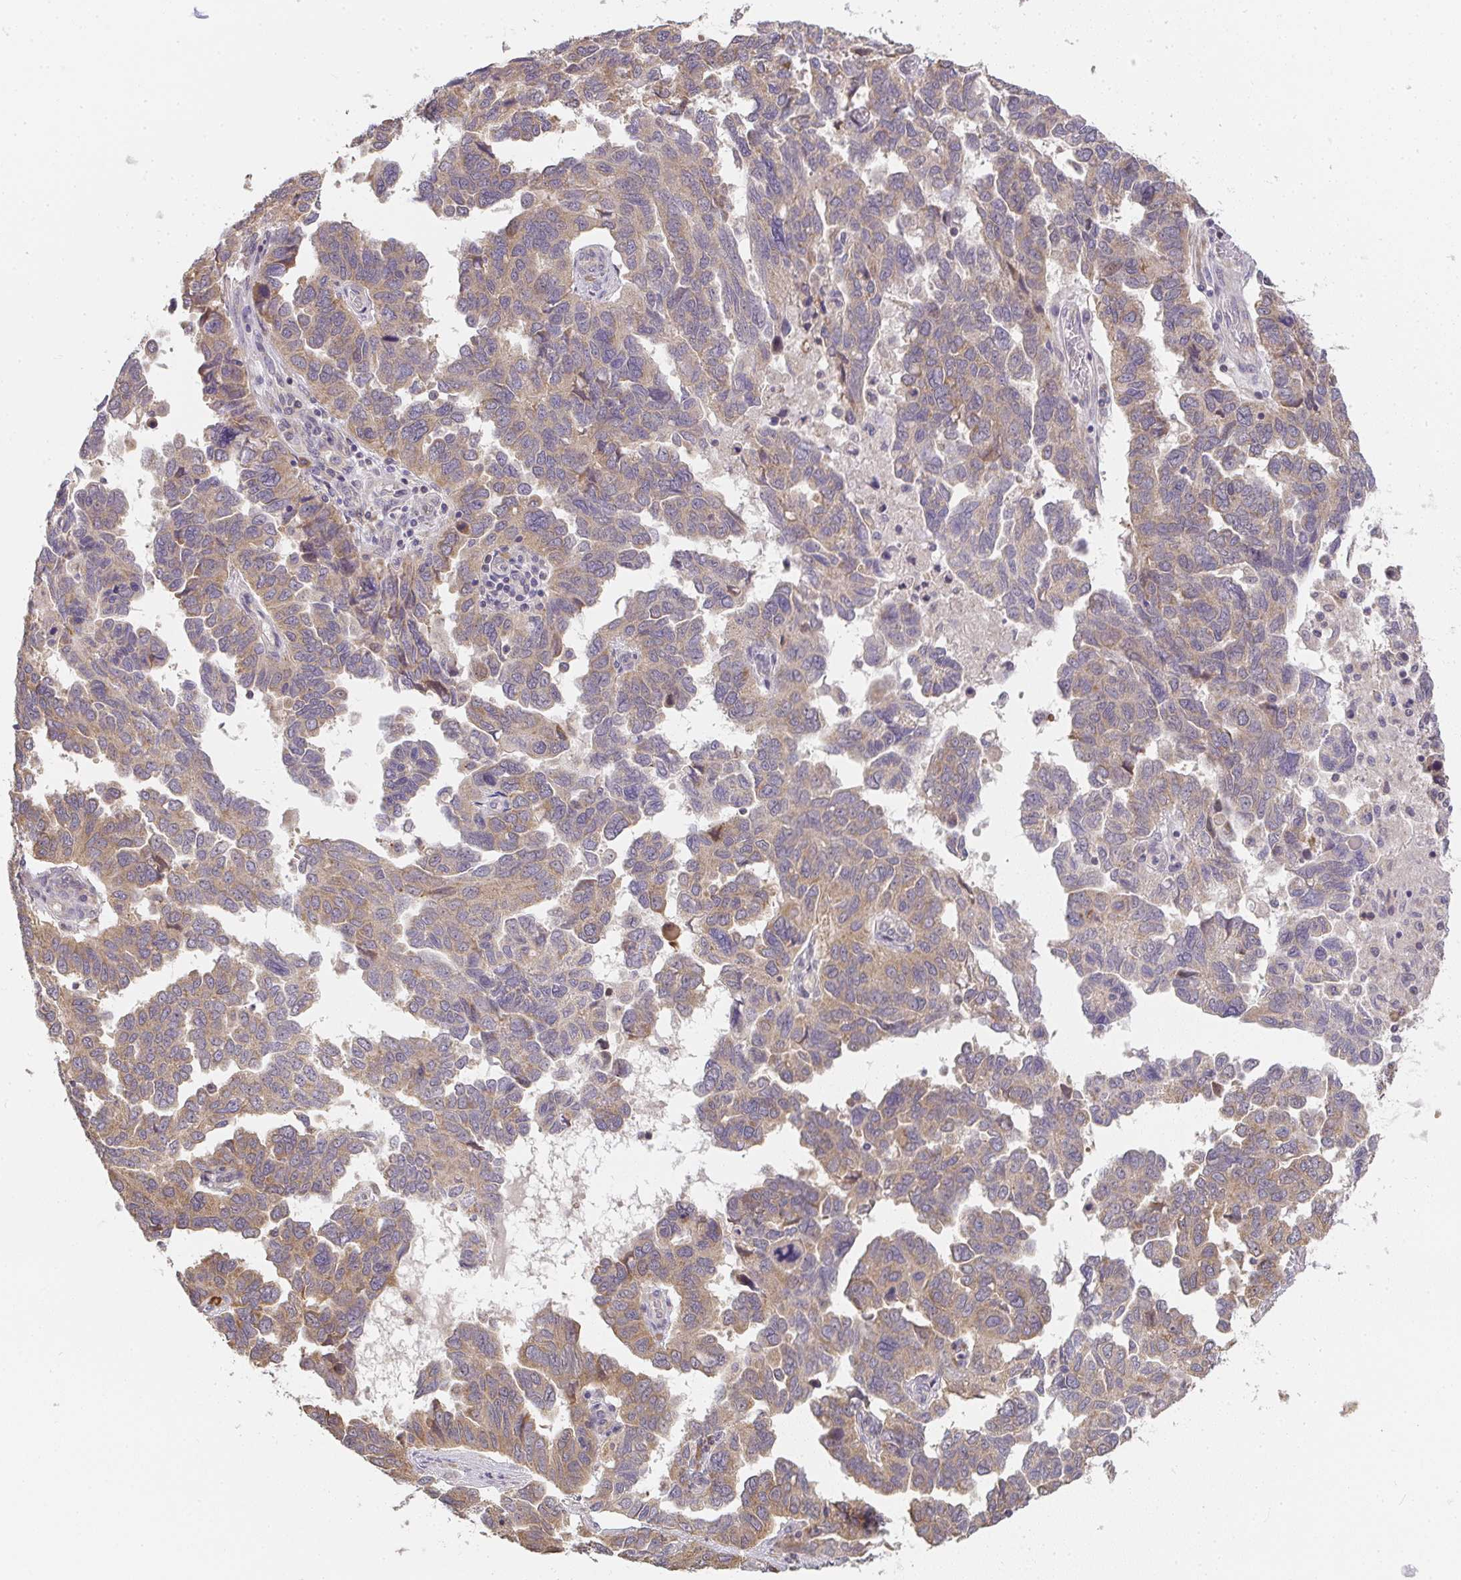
{"staining": {"intensity": "weak", "quantity": ">75%", "location": "cytoplasmic/membranous"}, "tissue": "ovarian cancer", "cell_type": "Tumor cells", "image_type": "cancer", "snomed": [{"axis": "morphology", "description": "Cystadenocarcinoma, serous, NOS"}, {"axis": "topography", "description": "Ovary"}], "caption": "Weak cytoplasmic/membranous positivity is present in about >75% of tumor cells in ovarian cancer (serous cystadenocarcinoma).", "gene": "SLC35B3", "patient": {"sex": "female", "age": 64}}